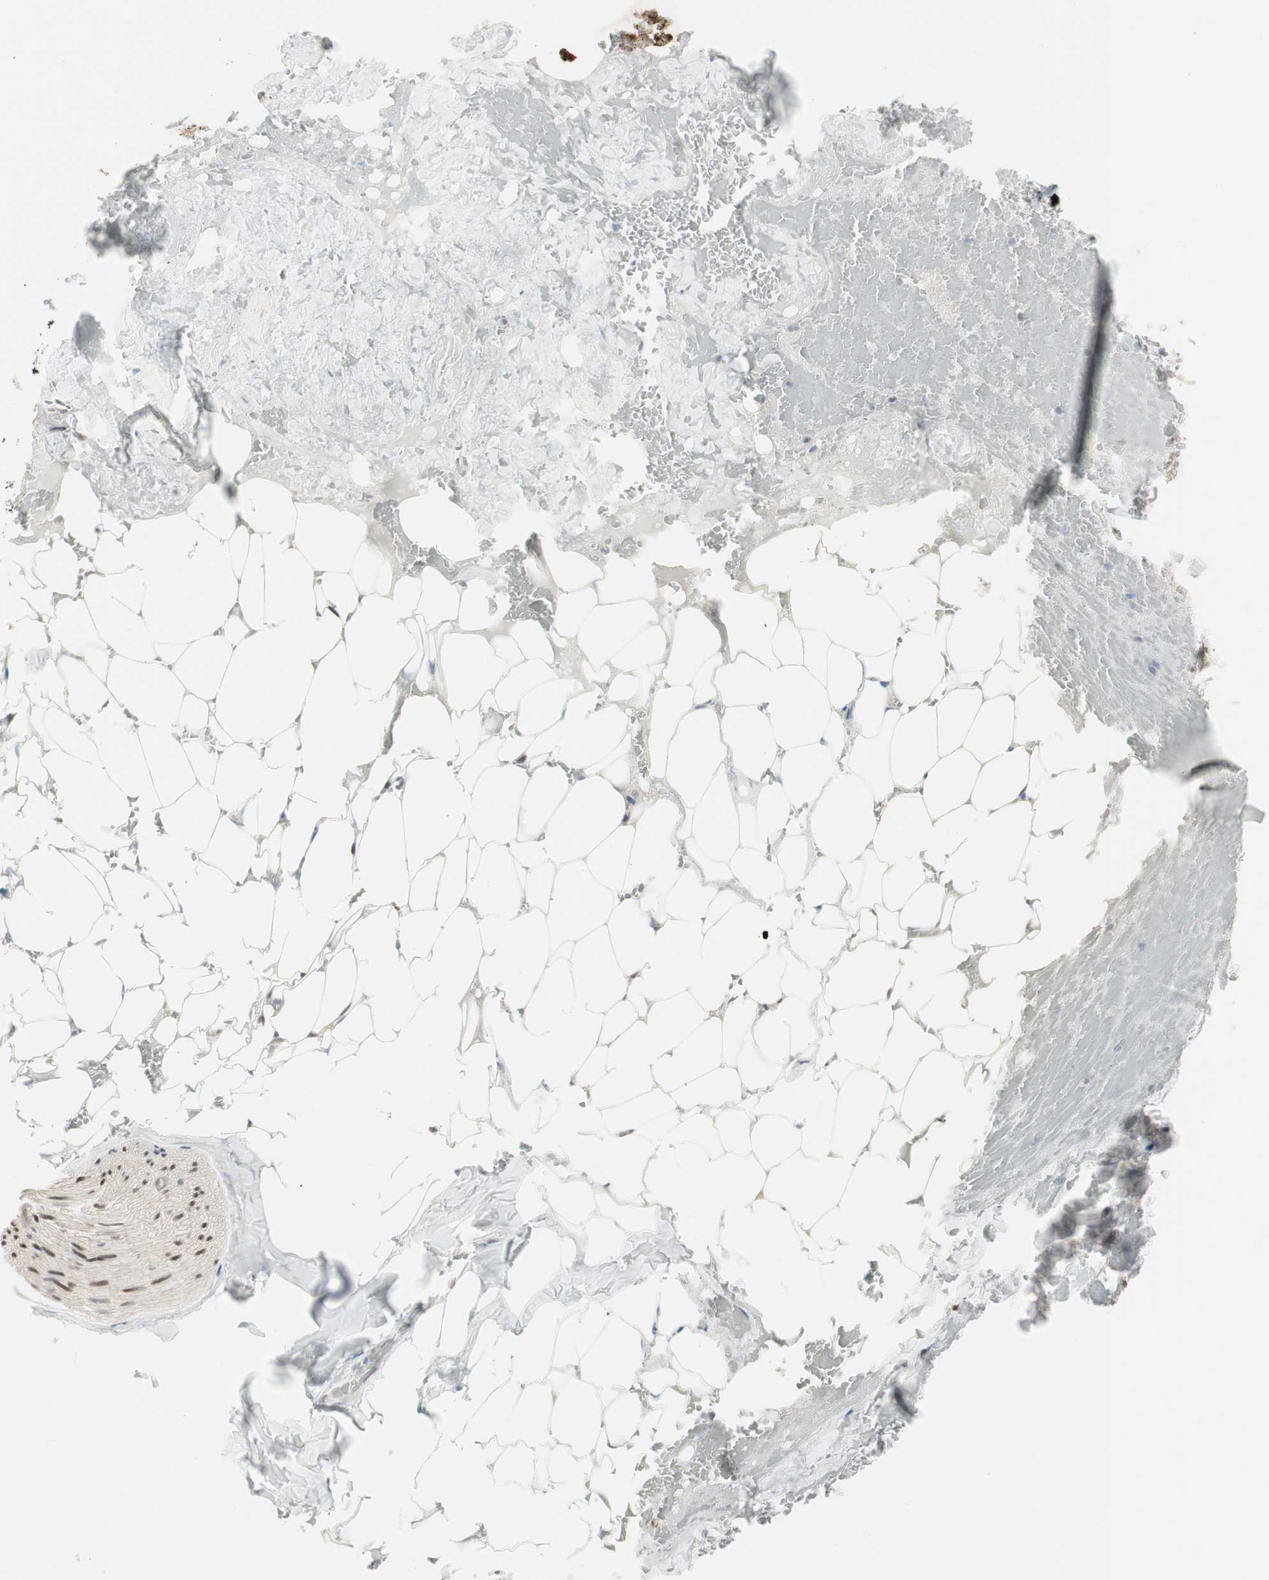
{"staining": {"intensity": "moderate", "quantity": "25%-75%", "location": "nuclear"}, "tissue": "adipose tissue", "cell_type": "Adipocytes", "image_type": "normal", "snomed": [{"axis": "morphology", "description": "Normal tissue, NOS"}, {"axis": "topography", "description": "Peripheral nerve tissue"}], "caption": "Moderate nuclear protein staining is appreciated in approximately 25%-75% of adipocytes in adipose tissue.", "gene": "LONP2", "patient": {"sex": "male", "age": 70}}